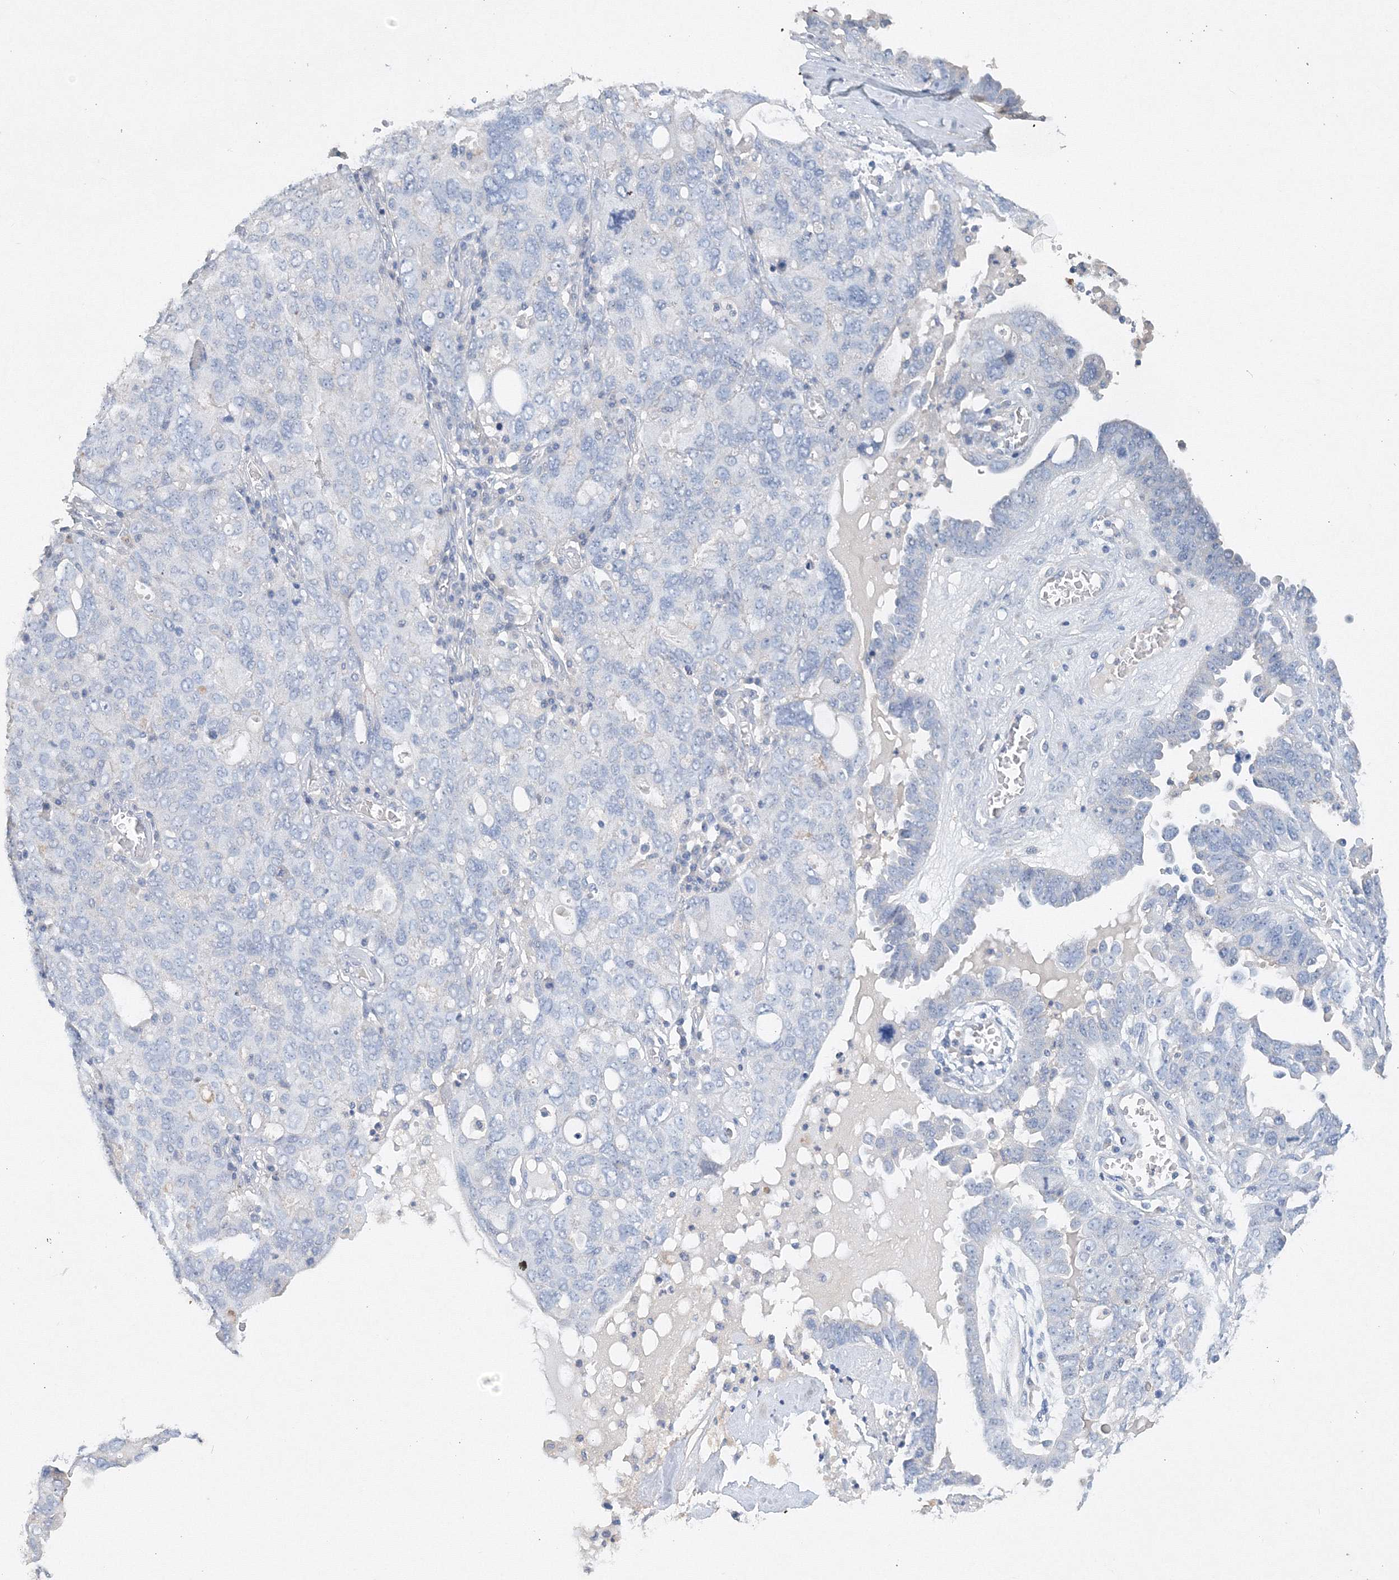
{"staining": {"intensity": "negative", "quantity": "none", "location": "none"}, "tissue": "ovarian cancer", "cell_type": "Tumor cells", "image_type": "cancer", "snomed": [{"axis": "morphology", "description": "Carcinoma, endometroid"}, {"axis": "topography", "description": "Ovary"}], "caption": "Micrograph shows no significant protein staining in tumor cells of ovarian endometroid carcinoma.", "gene": "OSBPL6", "patient": {"sex": "female", "age": 62}}